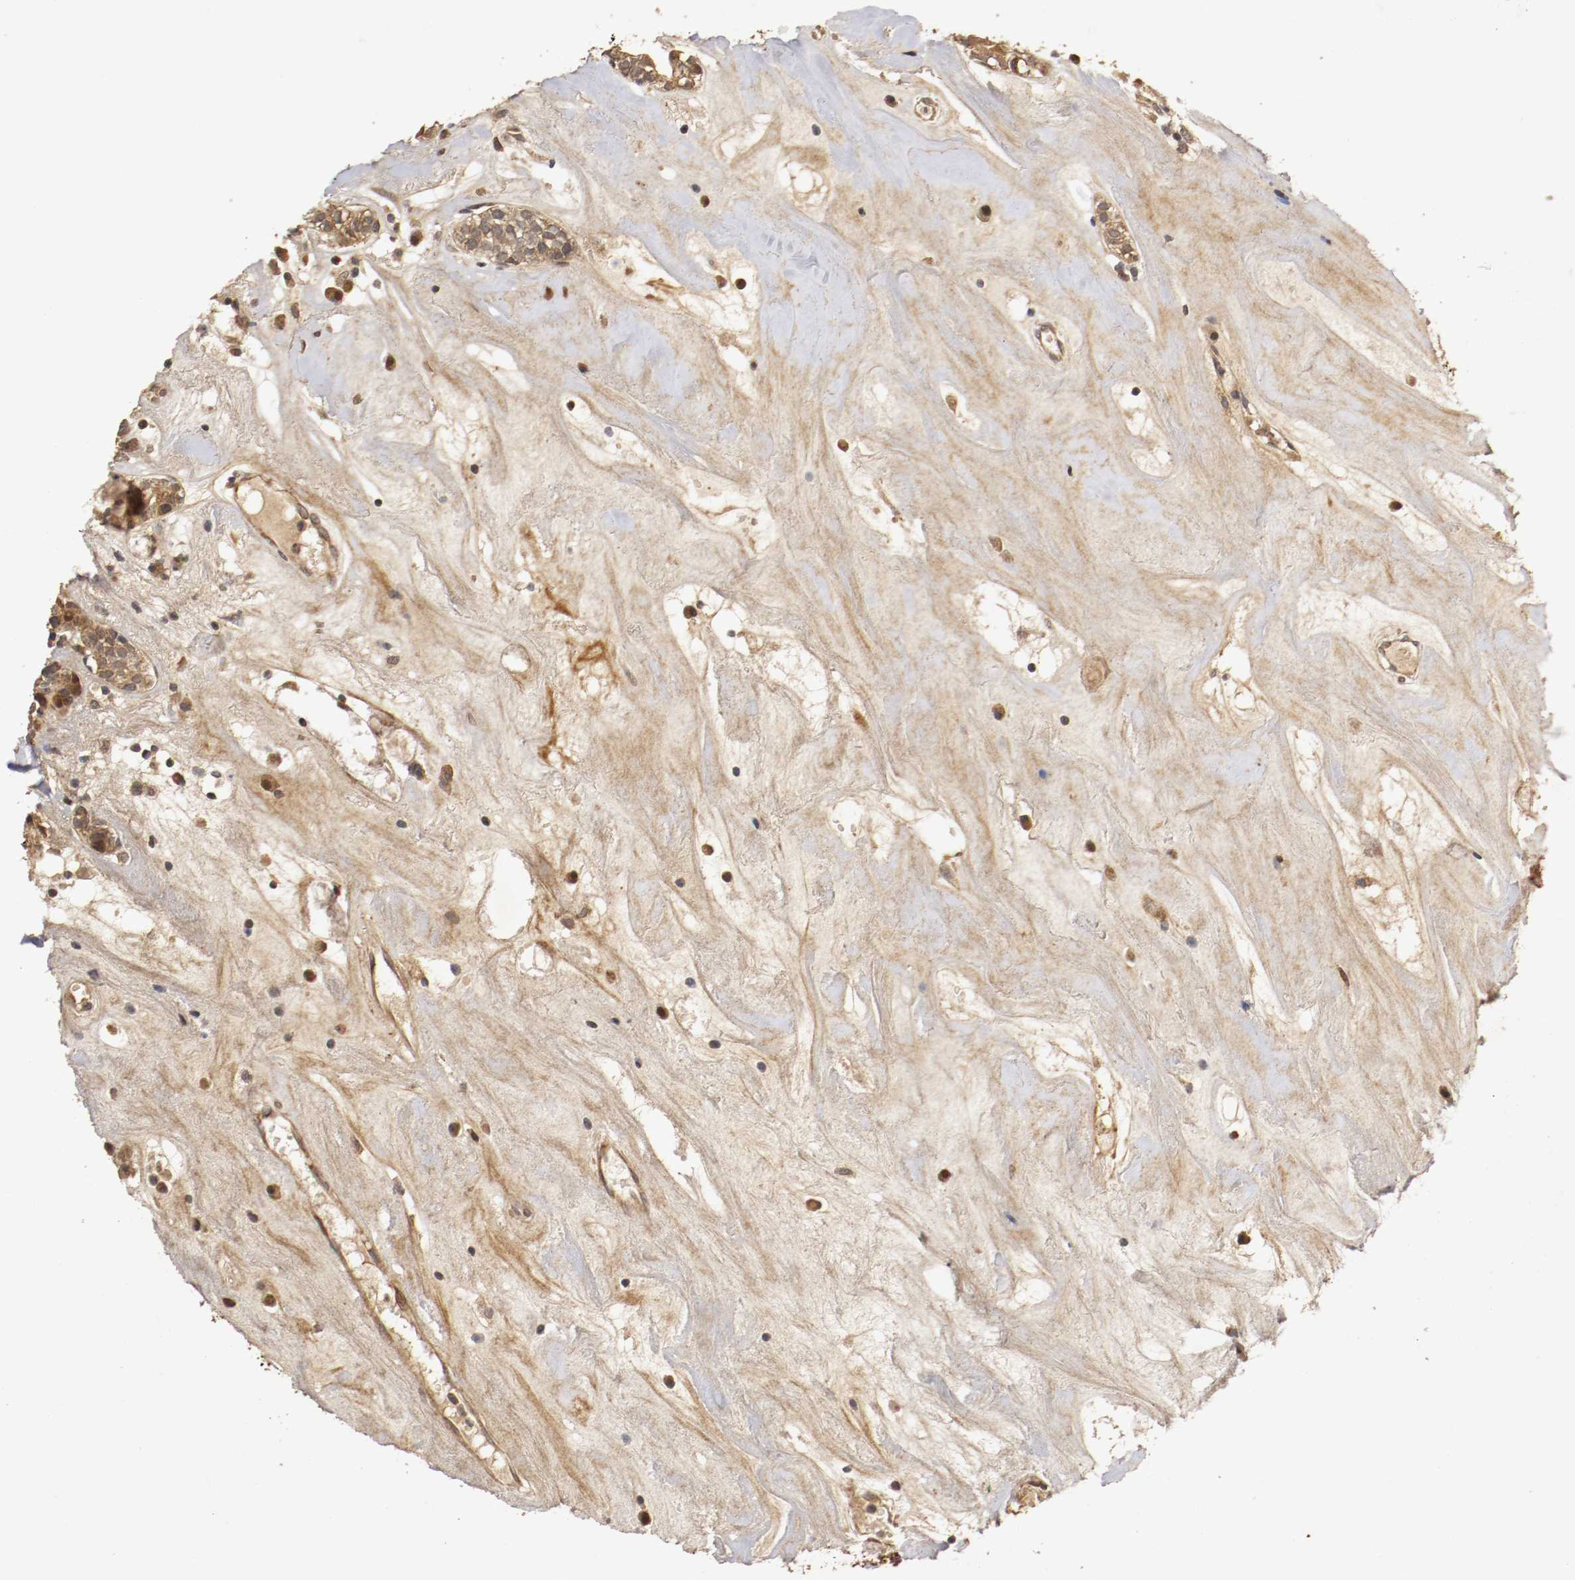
{"staining": {"intensity": "moderate", "quantity": "25%-75%", "location": "cytoplasmic/membranous"}, "tissue": "head and neck cancer", "cell_type": "Tumor cells", "image_type": "cancer", "snomed": [{"axis": "morphology", "description": "Adenocarcinoma, NOS"}, {"axis": "topography", "description": "Salivary gland"}, {"axis": "topography", "description": "Head-Neck"}], "caption": "An image of head and neck cancer stained for a protein reveals moderate cytoplasmic/membranous brown staining in tumor cells. The protein of interest is stained brown, and the nuclei are stained in blue (DAB IHC with brightfield microscopy, high magnification).", "gene": "TNFRSF1B", "patient": {"sex": "female", "age": 65}}